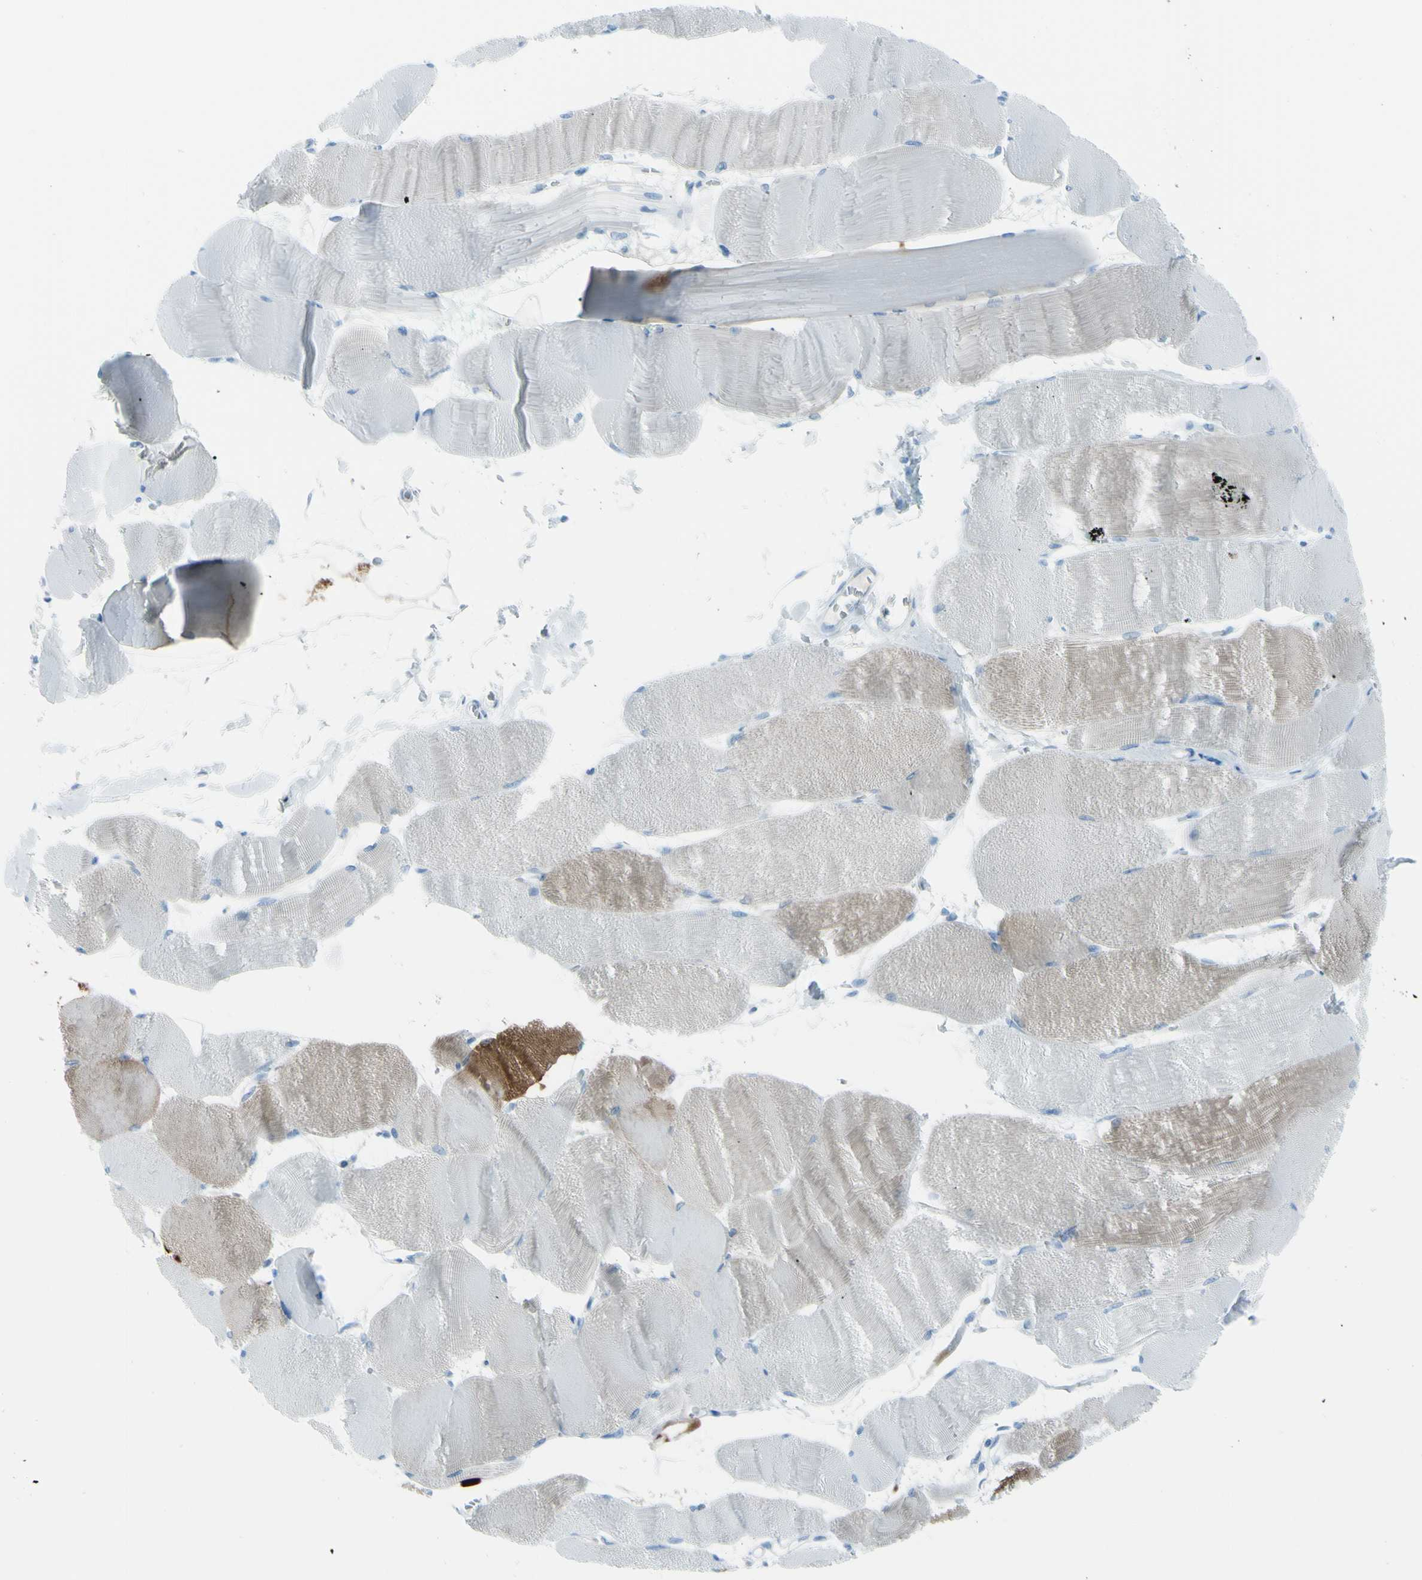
{"staining": {"intensity": "weak", "quantity": "25%-75%", "location": "cytoplasmic/membranous"}, "tissue": "skeletal muscle", "cell_type": "Myocytes", "image_type": "normal", "snomed": [{"axis": "morphology", "description": "Normal tissue, NOS"}, {"axis": "morphology", "description": "Squamous cell carcinoma, NOS"}, {"axis": "topography", "description": "Skeletal muscle"}], "caption": "Weak cytoplasmic/membranous expression is seen in about 25%-75% of myocytes in benign skeletal muscle.", "gene": "AFP", "patient": {"sex": "male", "age": 51}}